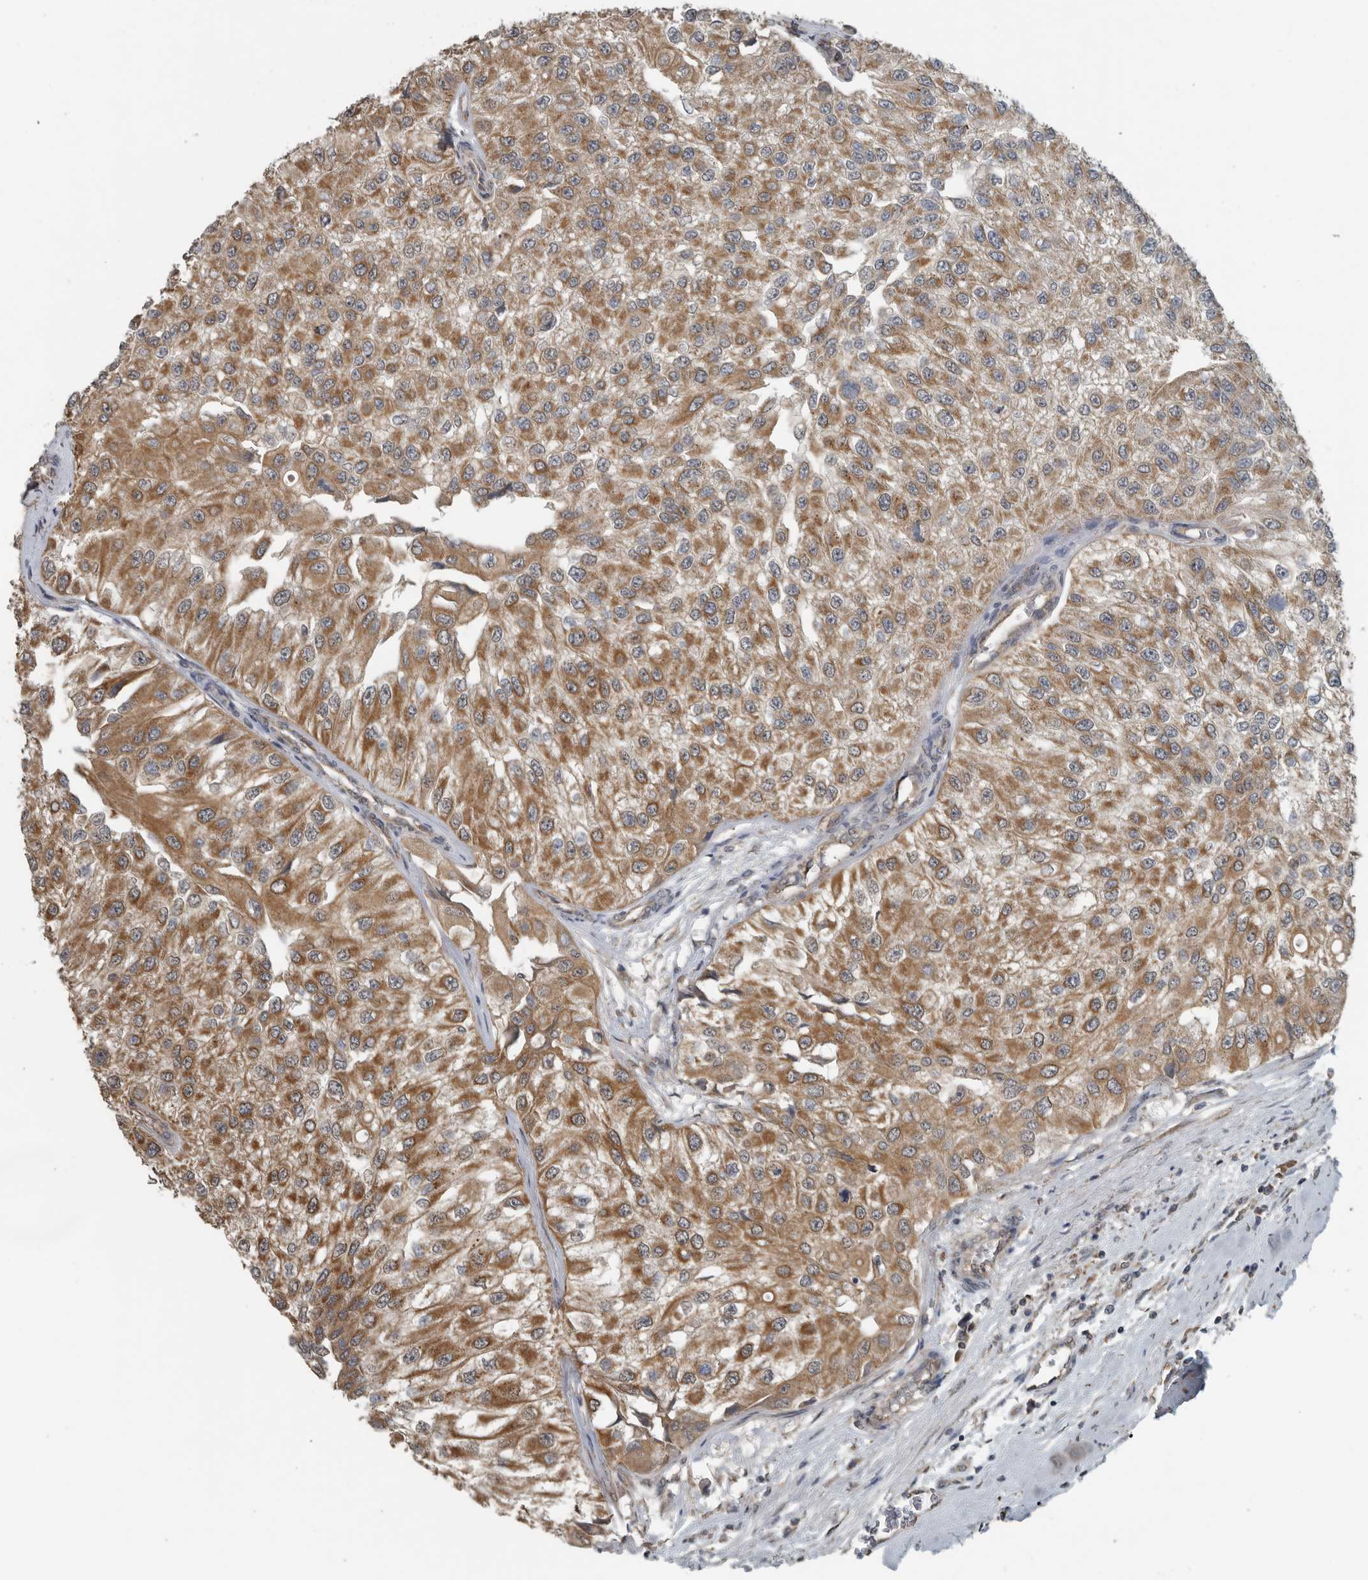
{"staining": {"intensity": "moderate", "quantity": ">75%", "location": "cytoplasmic/membranous"}, "tissue": "urothelial cancer", "cell_type": "Tumor cells", "image_type": "cancer", "snomed": [{"axis": "morphology", "description": "Urothelial carcinoma, High grade"}, {"axis": "topography", "description": "Kidney"}, {"axis": "topography", "description": "Urinary bladder"}], "caption": "Urothelial carcinoma (high-grade) stained for a protein (brown) reveals moderate cytoplasmic/membranous positive positivity in approximately >75% of tumor cells.", "gene": "AFAP1", "patient": {"sex": "male", "age": 77}}